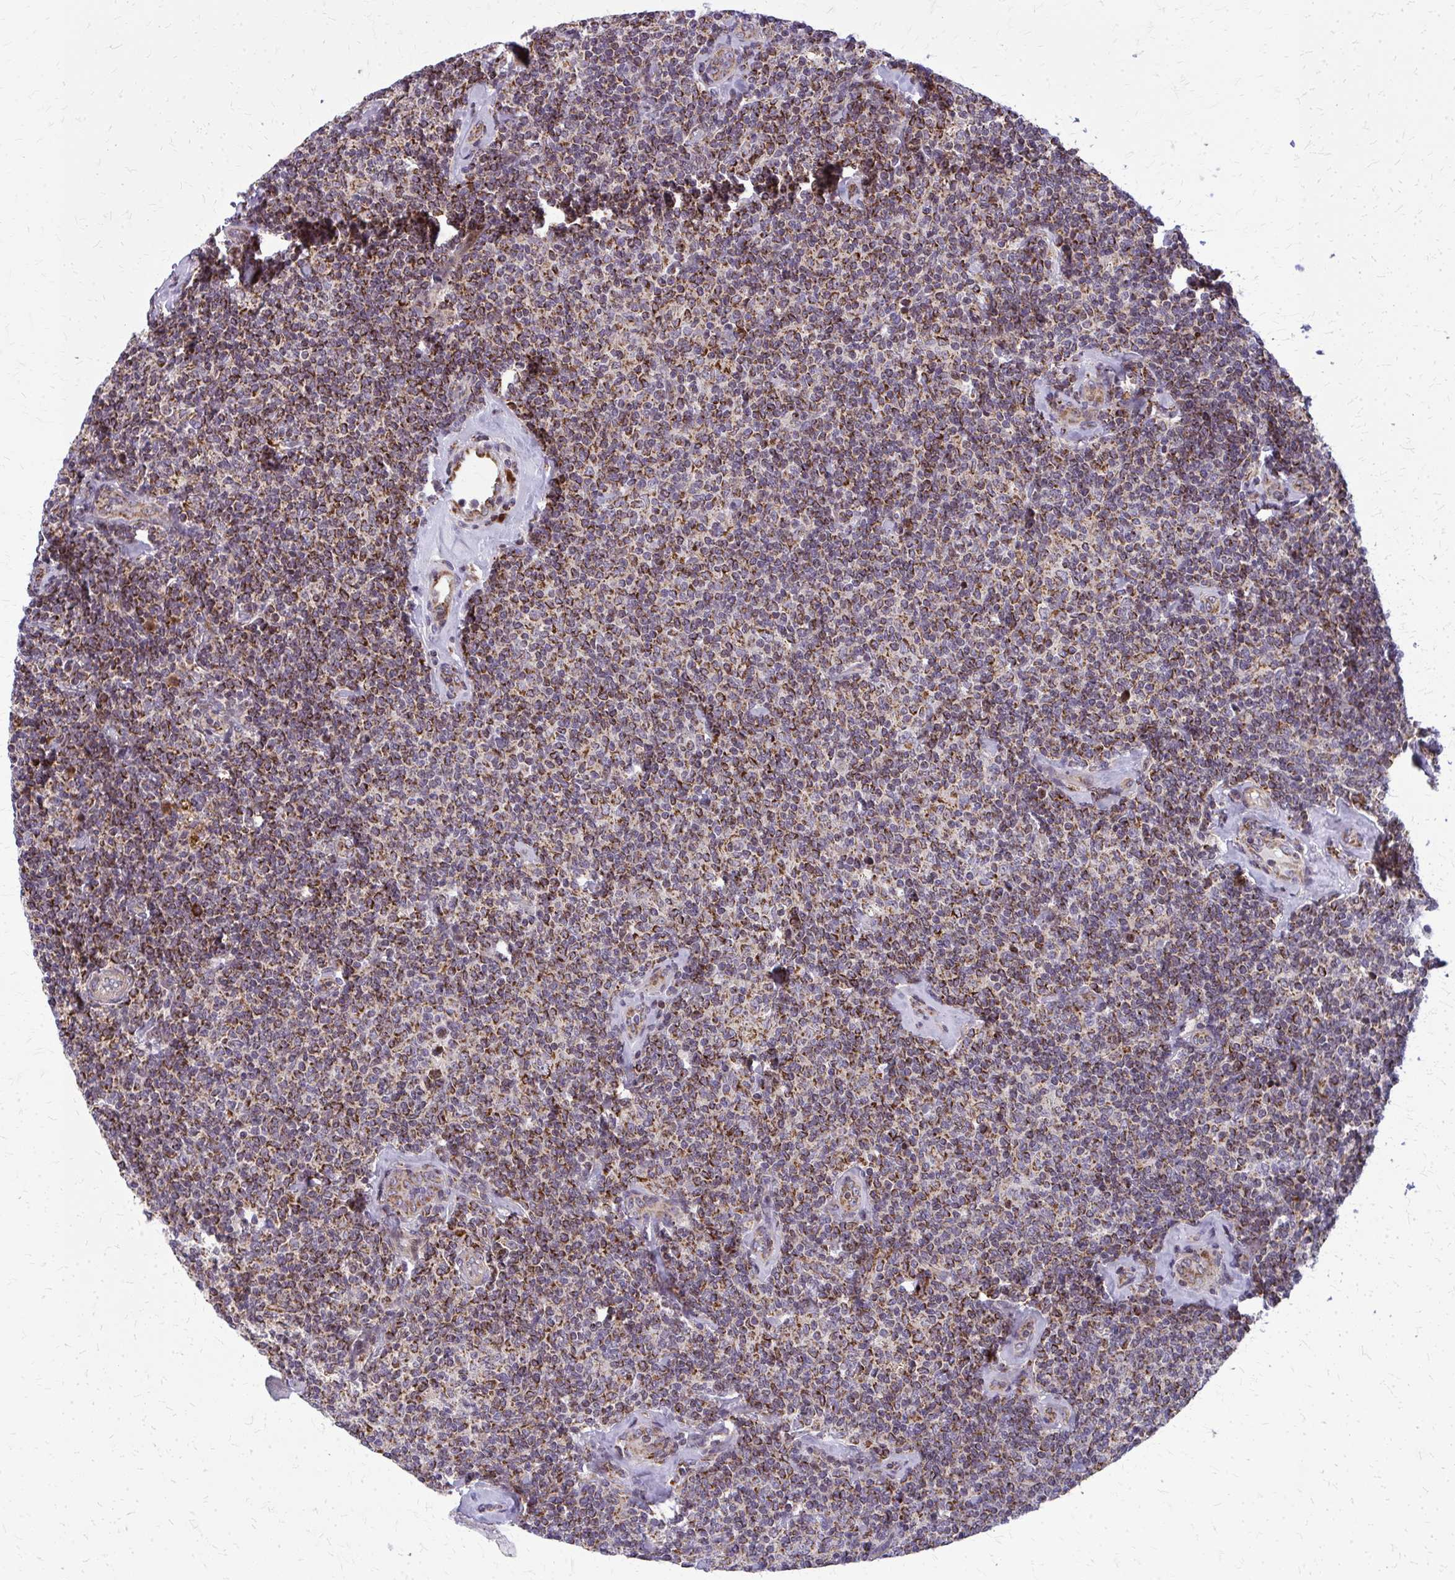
{"staining": {"intensity": "moderate", "quantity": ">75%", "location": "cytoplasmic/membranous"}, "tissue": "lymphoma", "cell_type": "Tumor cells", "image_type": "cancer", "snomed": [{"axis": "morphology", "description": "Malignant lymphoma, non-Hodgkin's type, Low grade"}, {"axis": "topography", "description": "Lymph node"}], "caption": "Malignant lymphoma, non-Hodgkin's type (low-grade) stained for a protein (brown) shows moderate cytoplasmic/membranous positive expression in about >75% of tumor cells.", "gene": "MCCC1", "patient": {"sex": "female", "age": 56}}